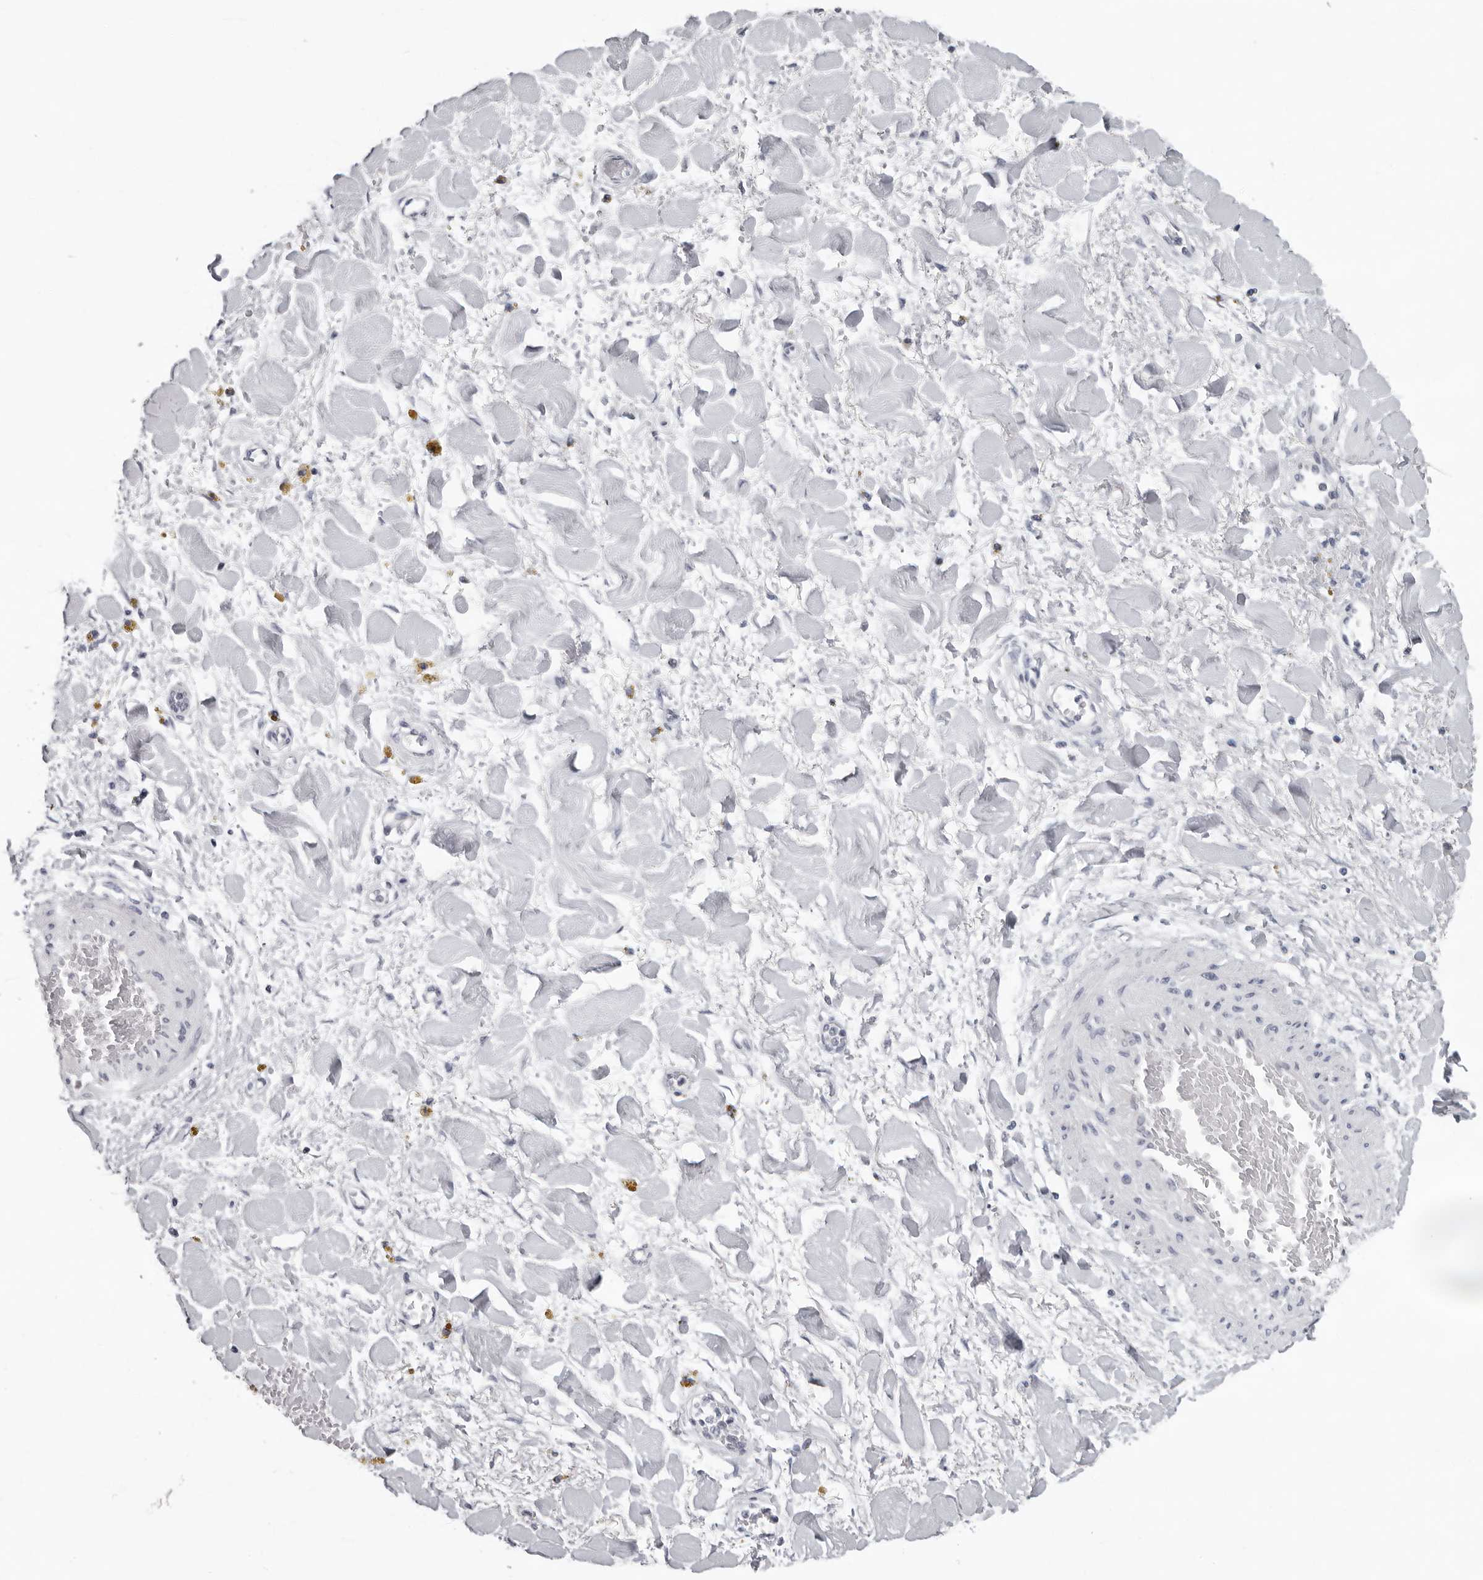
{"staining": {"intensity": "negative", "quantity": "none", "location": "none"}, "tissue": "adipose tissue", "cell_type": "Adipocytes", "image_type": "normal", "snomed": [{"axis": "morphology", "description": "Normal tissue, NOS"}, {"axis": "topography", "description": "Kidney"}, {"axis": "topography", "description": "Peripheral nerve tissue"}], "caption": "IHC of benign human adipose tissue shows no expression in adipocytes. (DAB (3,3'-diaminobenzidine) IHC with hematoxylin counter stain).", "gene": "CCDC28B", "patient": {"sex": "male", "age": 7}}